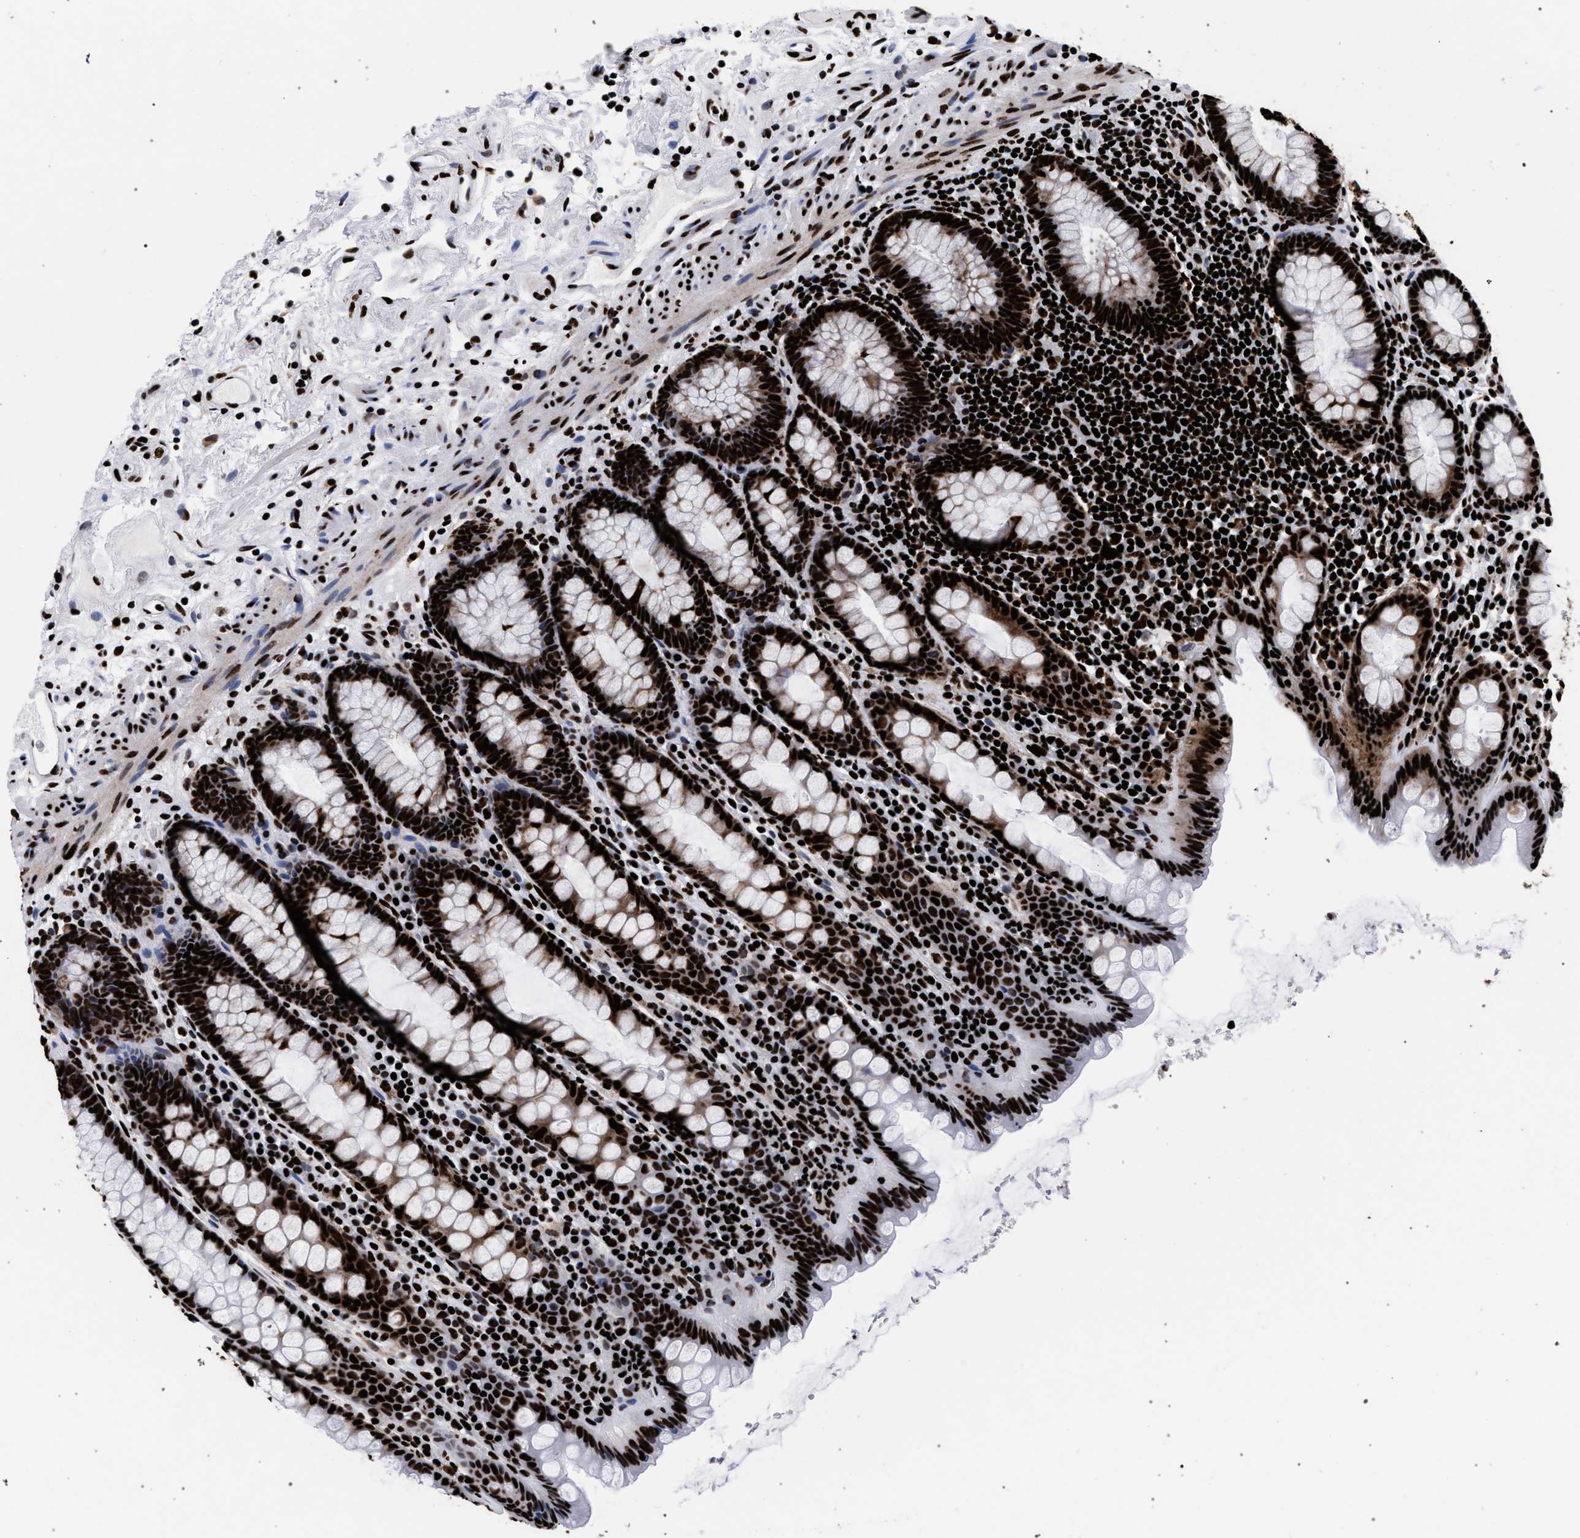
{"staining": {"intensity": "strong", "quantity": ">75%", "location": "nuclear"}, "tissue": "rectum", "cell_type": "Glandular cells", "image_type": "normal", "snomed": [{"axis": "morphology", "description": "Normal tissue, NOS"}, {"axis": "topography", "description": "Rectum"}], "caption": "Glandular cells exhibit strong nuclear expression in about >75% of cells in unremarkable rectum. (Stains: DAB in brown, nuclei in blue, Microscopy: brightfield microscopy at high magnification).", "gene": "HNRNPA1", "patient": {"sex": "male", "age": 92}}